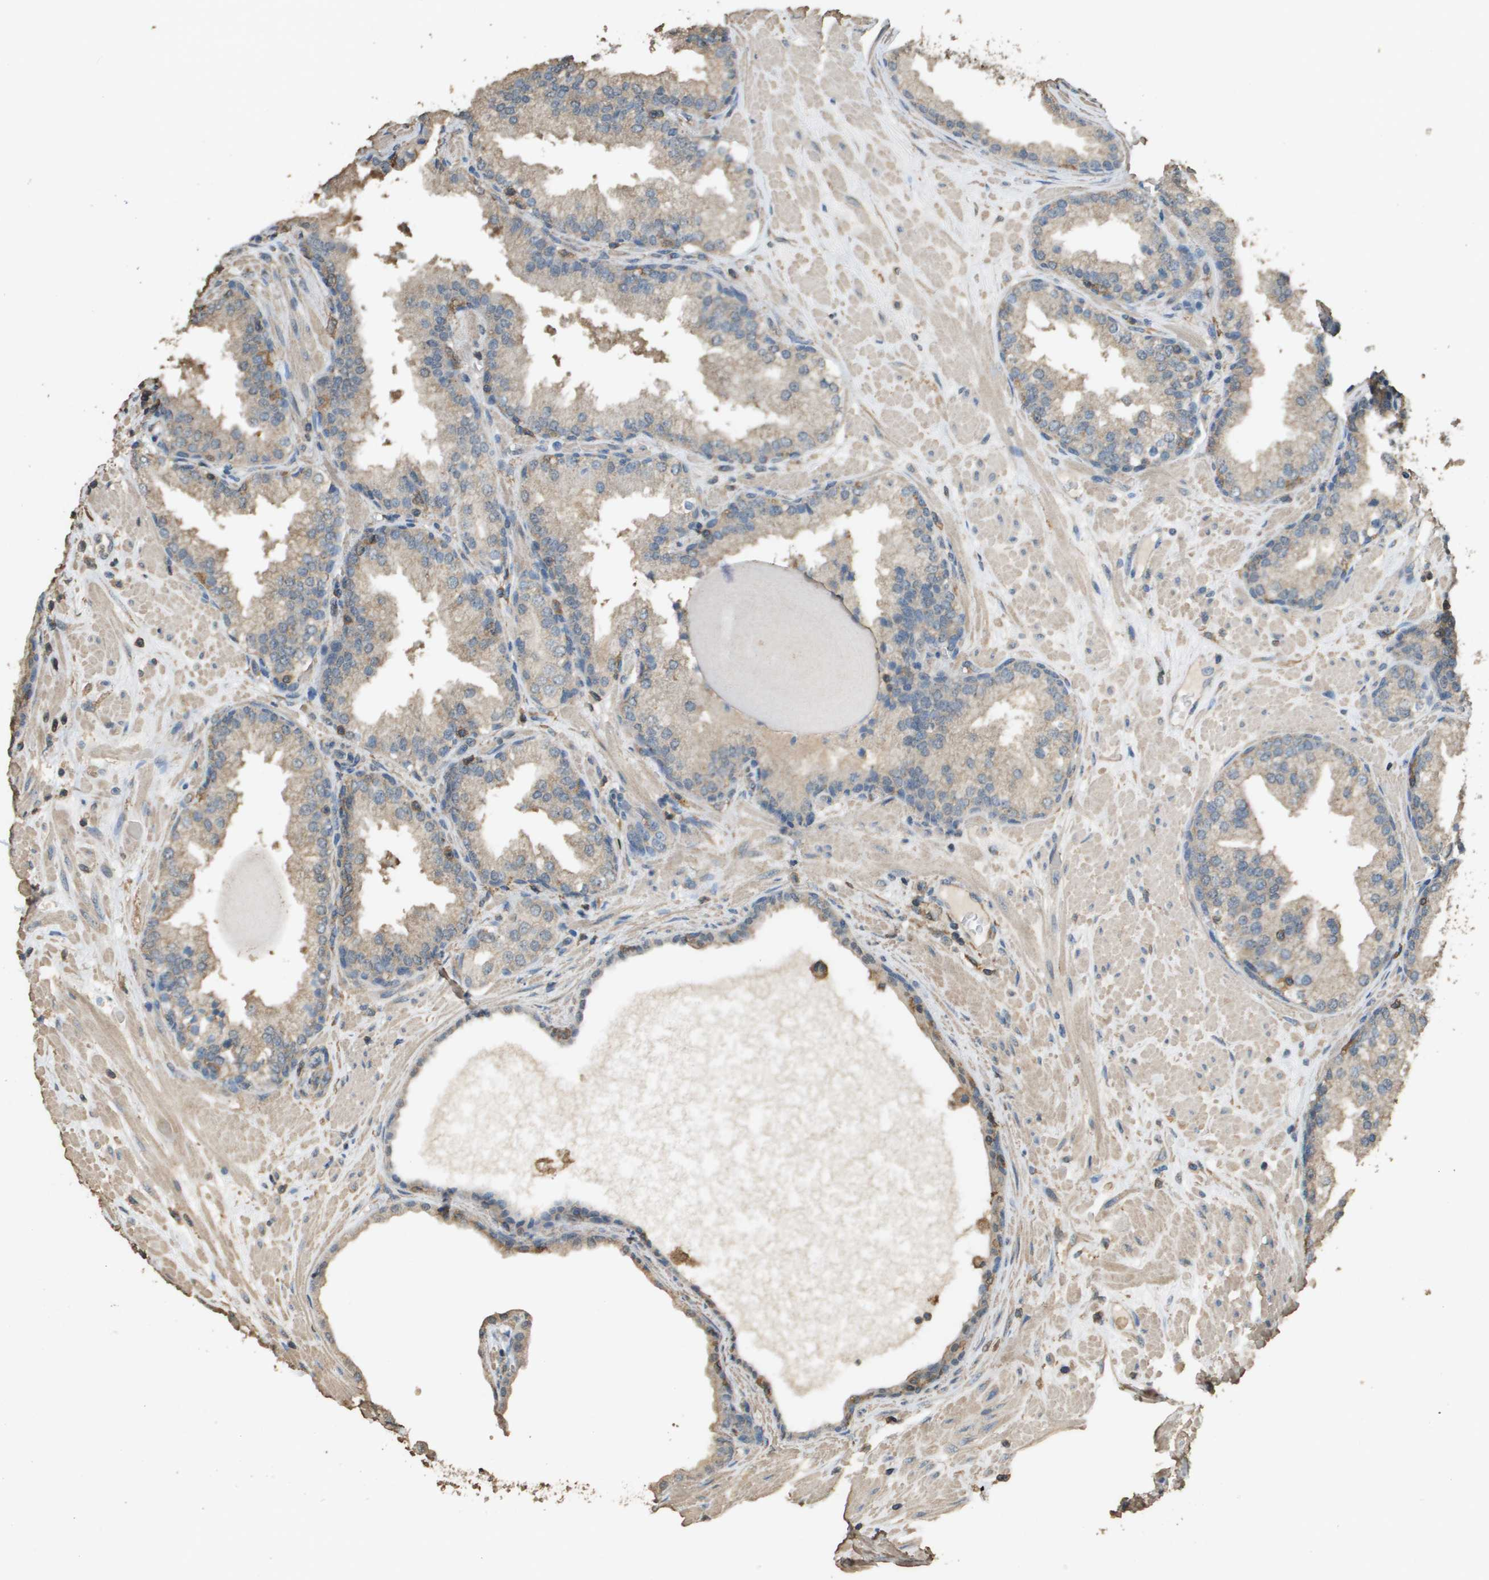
{"staining": {"intensity": "weak", "quantity": ">75%", "location": "cytoplasmic/membranous"}, "tissue": "prostate", "cell_type": "Glandular cells", "image_type": "normal", "snomed": [{"axis": "morphology", "description": "Normal tissue, NOS"}, {"axis": "topography", "description": "Prostate"}], "caption": "High-power microscopy captured an immunohistochemistry (IHC) photomicrograph of normal prostate, revealing weak cytoplasmic/membranous positivity in about >75% of glandular cells. (IHC, brightfield microscopy, high magnification).", "gene": "MS4A7", "patient": {"sex": "male", "age": 51}}